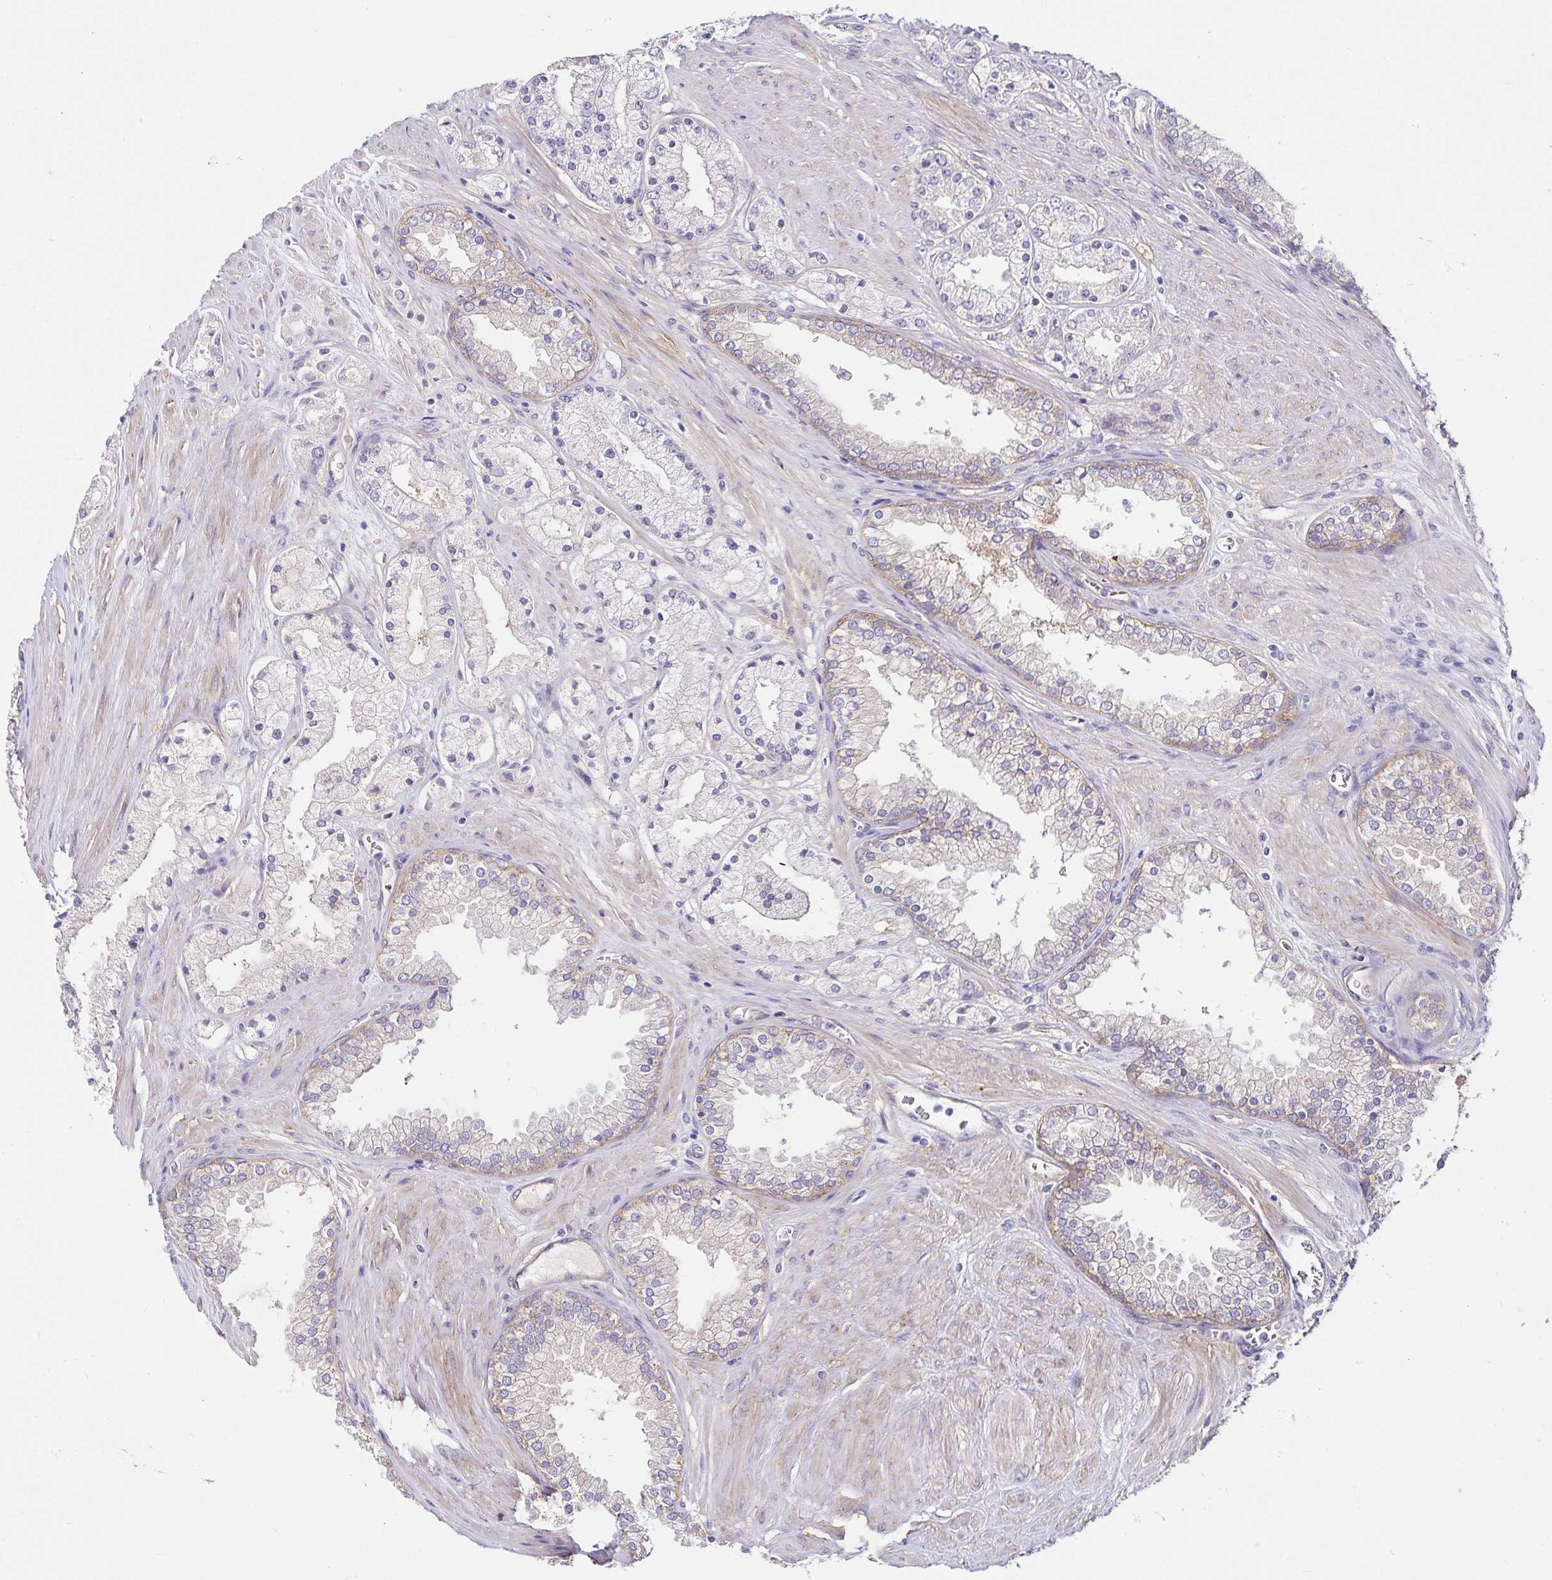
{"staining": {"intensity": "negative", "quantity": "none", "location": "none"}, "tissue": "prostate cancer", "cell_type": "Tumor cells", "image_type": "cancer", "snomed": [{"axis": "morphology", "description": "Adenocarcinoma, High grade"}, {"axis": "topography", "description": "Prostate"}], "caption": "There is no significant expression in tumor cells of high-grade adenocarcinoma (prostate). The staining was performed using DAB (3,3'-diaminobenzidine) to visualize the protein expression in brown, while the nuclei were stained in blue with hematoxylin (Magnification: 20x).", "gene": "GNG12", "patient": {"sex": "male", "age": 66}}